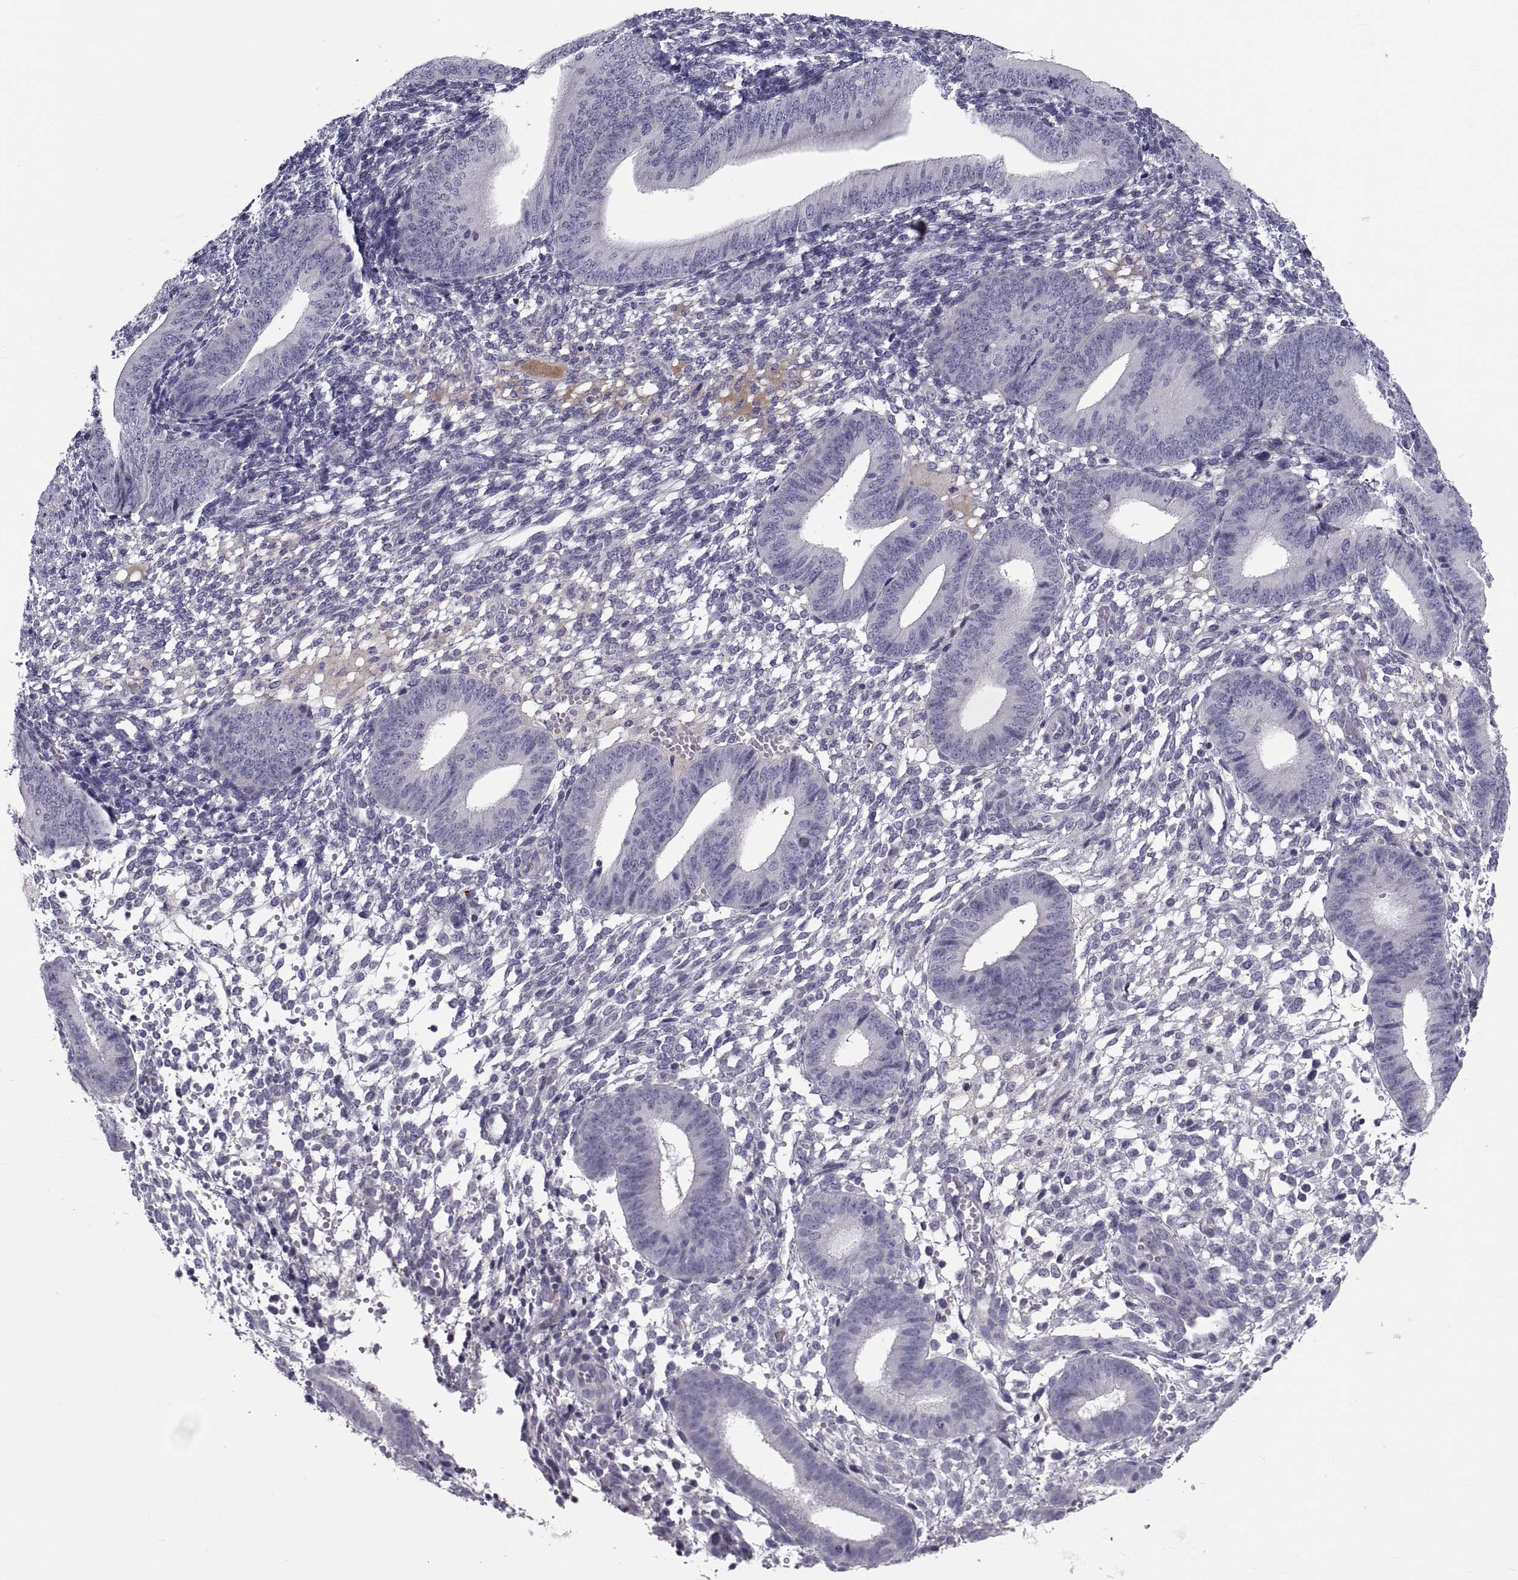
{"staining": {"intensity": "negative", "quantity": "none", "location": "none"}, "tissue": "endometrium", "cell_type": "Cells in endometrial stroma", "image_type": "normal", "snomed": [{"axis": "morphology", "description": "Normal tissue, NOS"}, {"axis": "topography", "description": "Endometrium"}], "caption": "Immunohistochemistry photomicrograph of unremarkable human endometrium stained for a protein (brown), which displays no expression in cells in endometrial stroma.", "gene": "PDZRN4", "patient": {"sex": "female", "age": 39}}